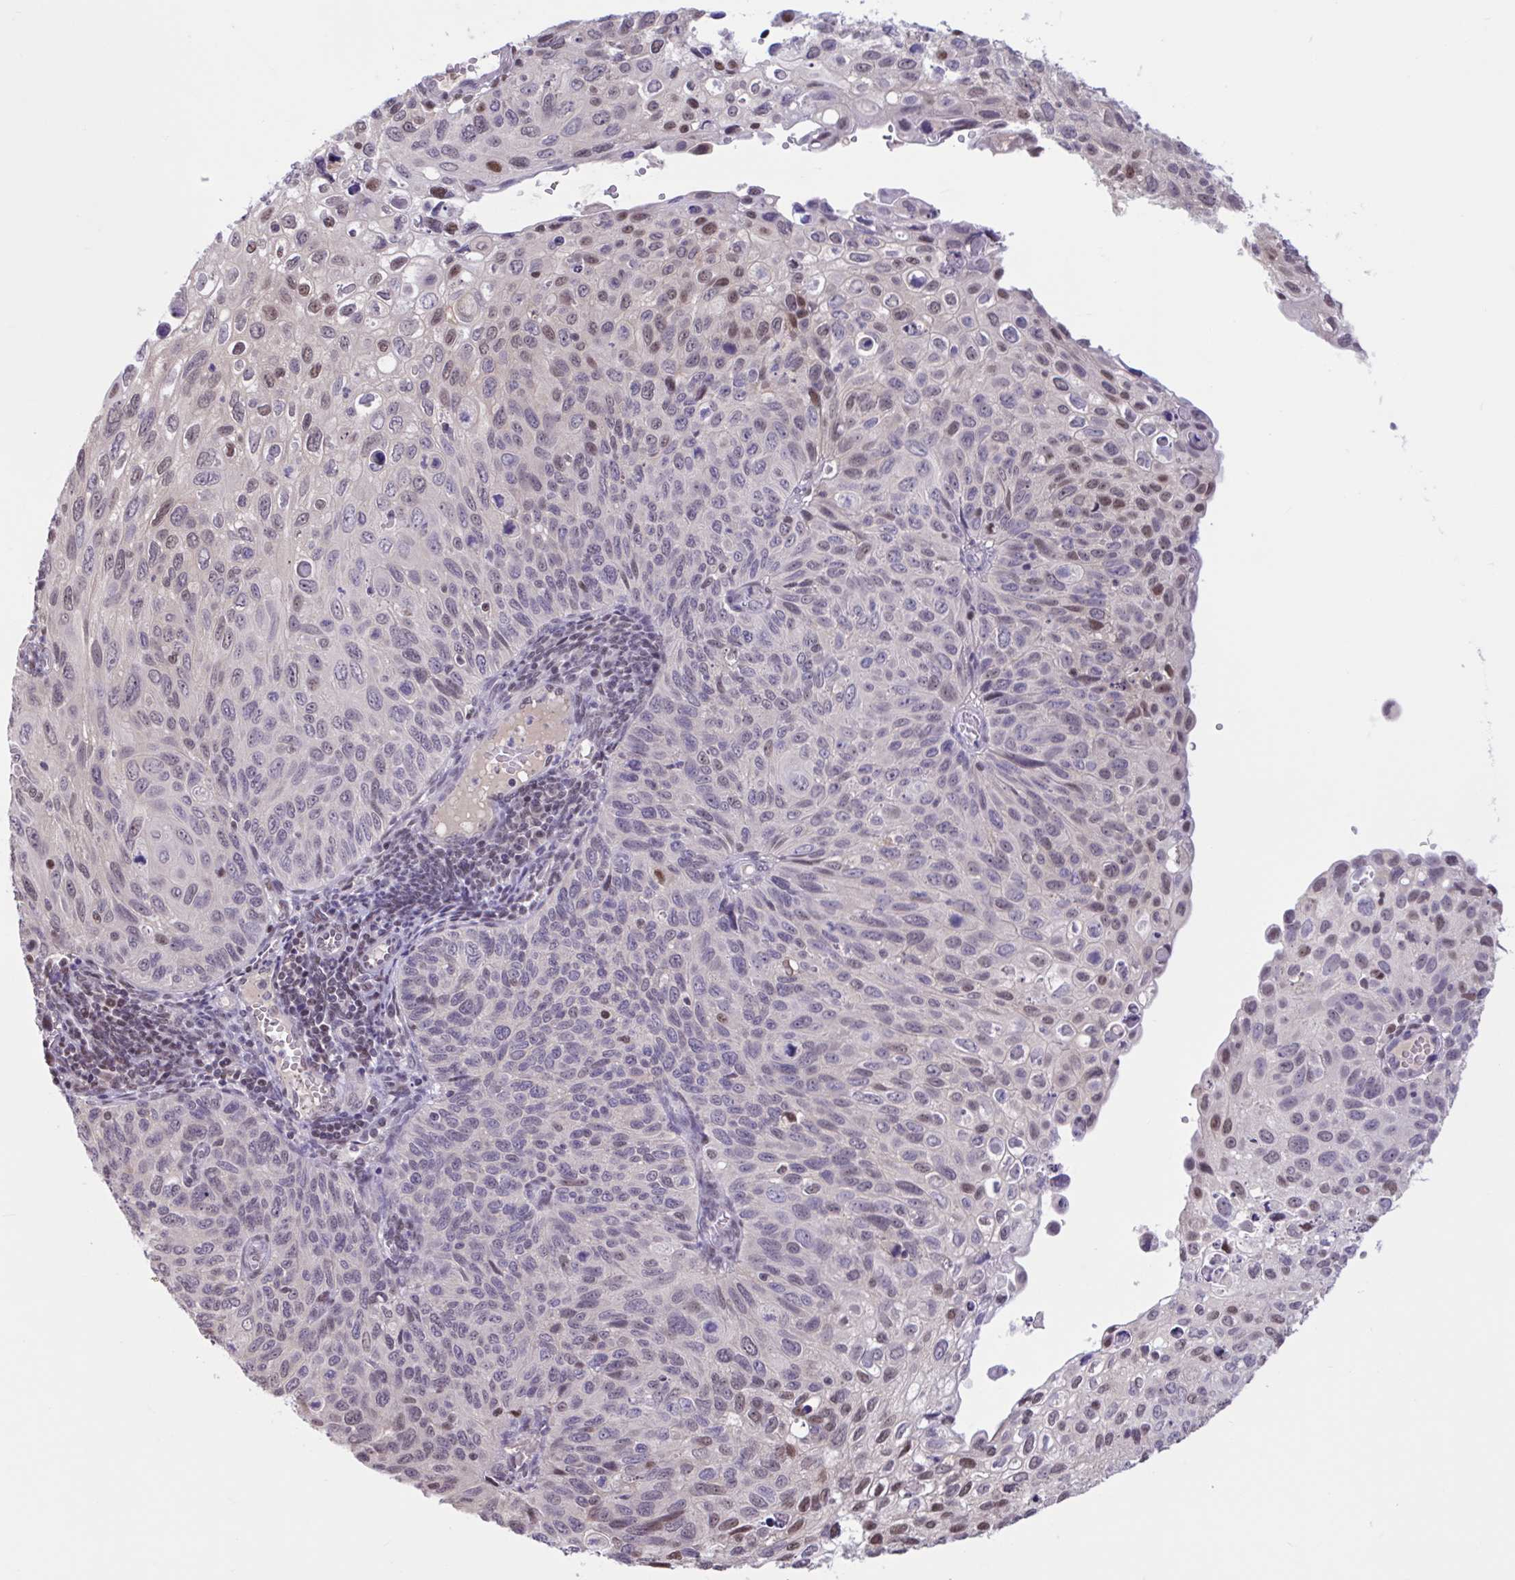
{"staining": {"intensity": "weak", "quantity": "<25%", "location": "nuclear"}, "tissue": "cervical cancer", "cell_type": "Tumor cells", "image_type": "cancer", "snomed": [{"axis": "morphology", "description": "Squamous cell carcinoma, NOS"}, {"axis": "topography", "description": "Cervix"}], "caption": "This is a histopathology image of immunohistochemistry staining of cervical cancer (squamous cell carcinoma), which shows no expression in tumor cells.", "gene": "RBL1", "patient": {"sex": "female", "age": 70}}